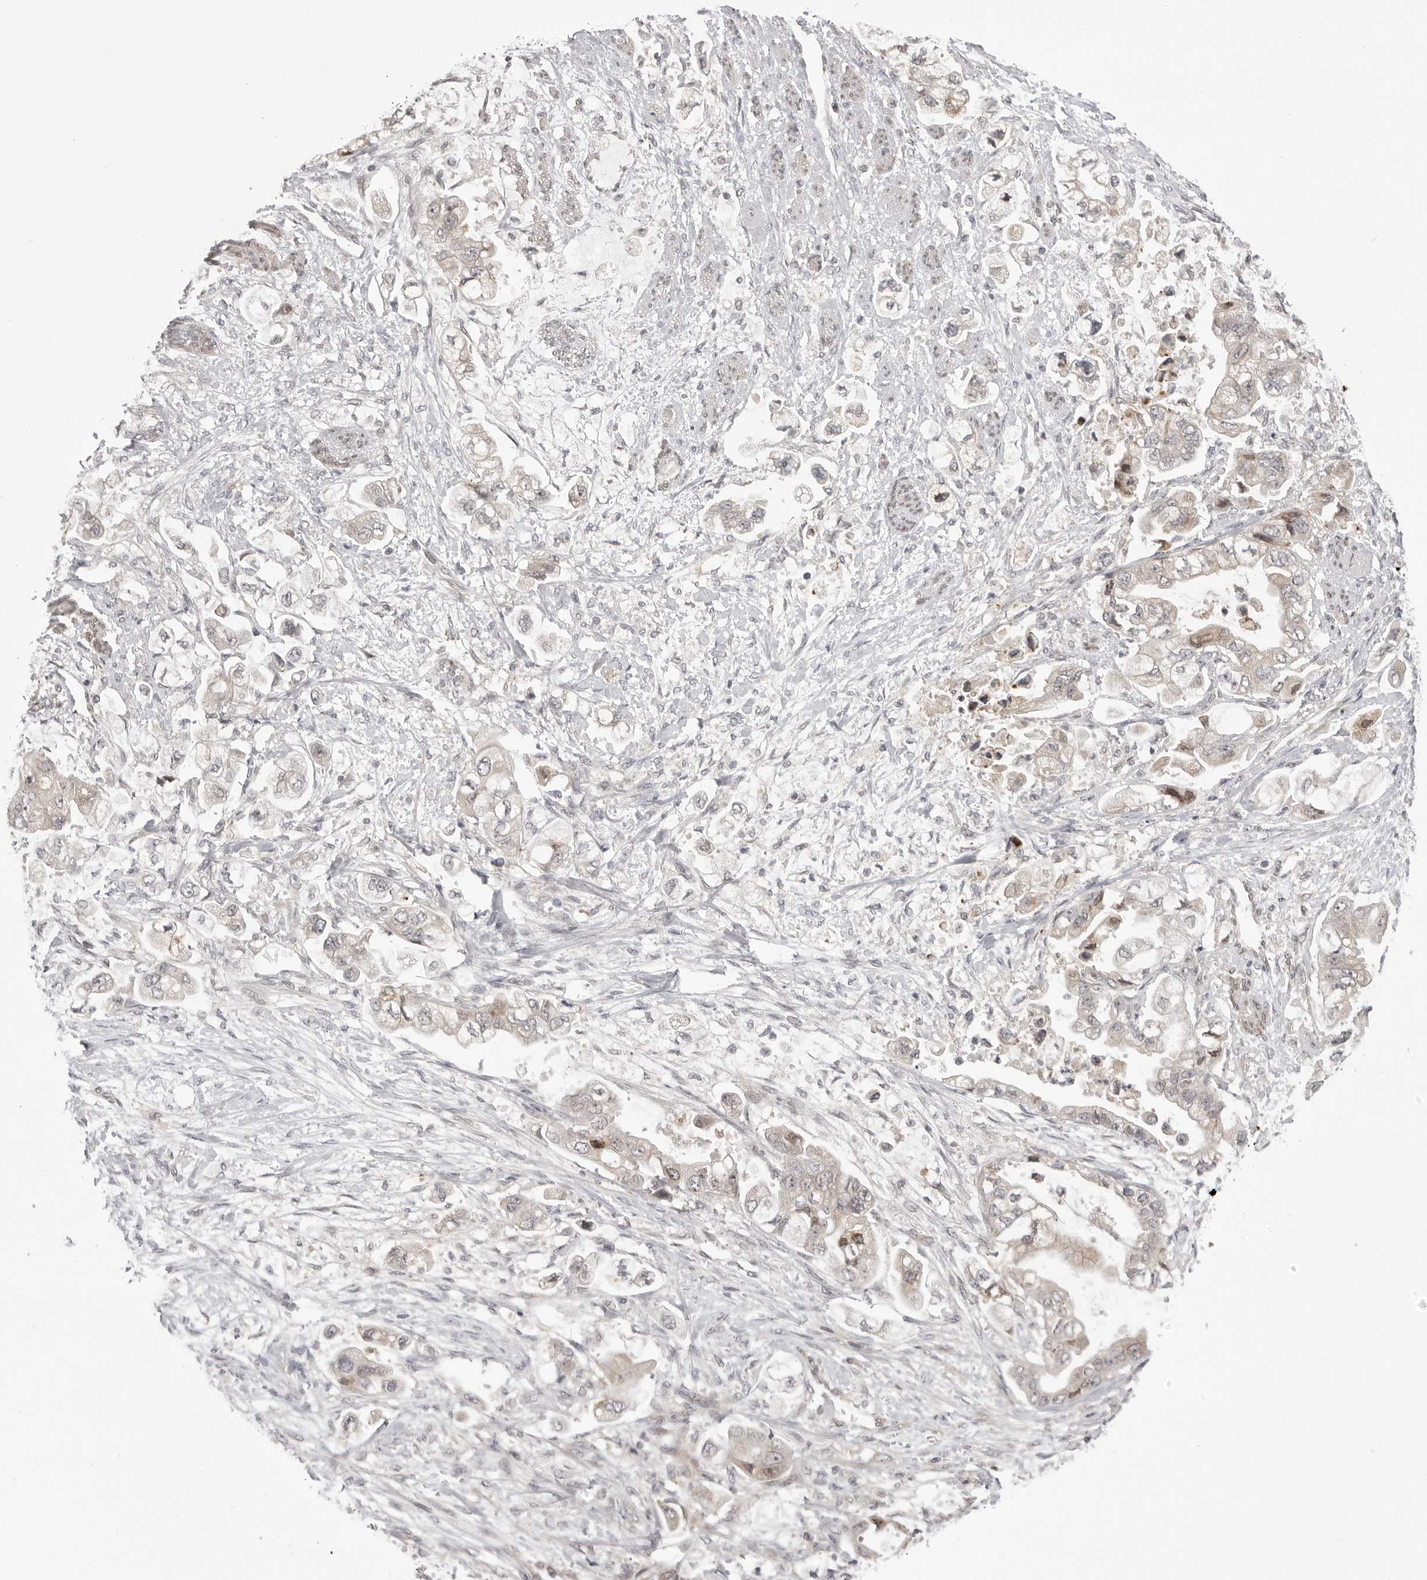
{"staining": {"intensity": "weak", "quantity": "<25%", "location": "cytoplasmic/membranous"}, "tissue": "stomach cancer", "cell_type": "Tumor cells", "image_type": "cancer", "snomed": [{"axis": "morphology", "description": "Adenocarcinoma, NOS"}, {"axis": "topography", "description": "Stomach"}], "caption": "Micrograph shows no protein staining in tumor cells of adenocarcinoma (stomach) tissue.", "gene": "PTK2B", "patient": {"sex": "male", "age": 62}}